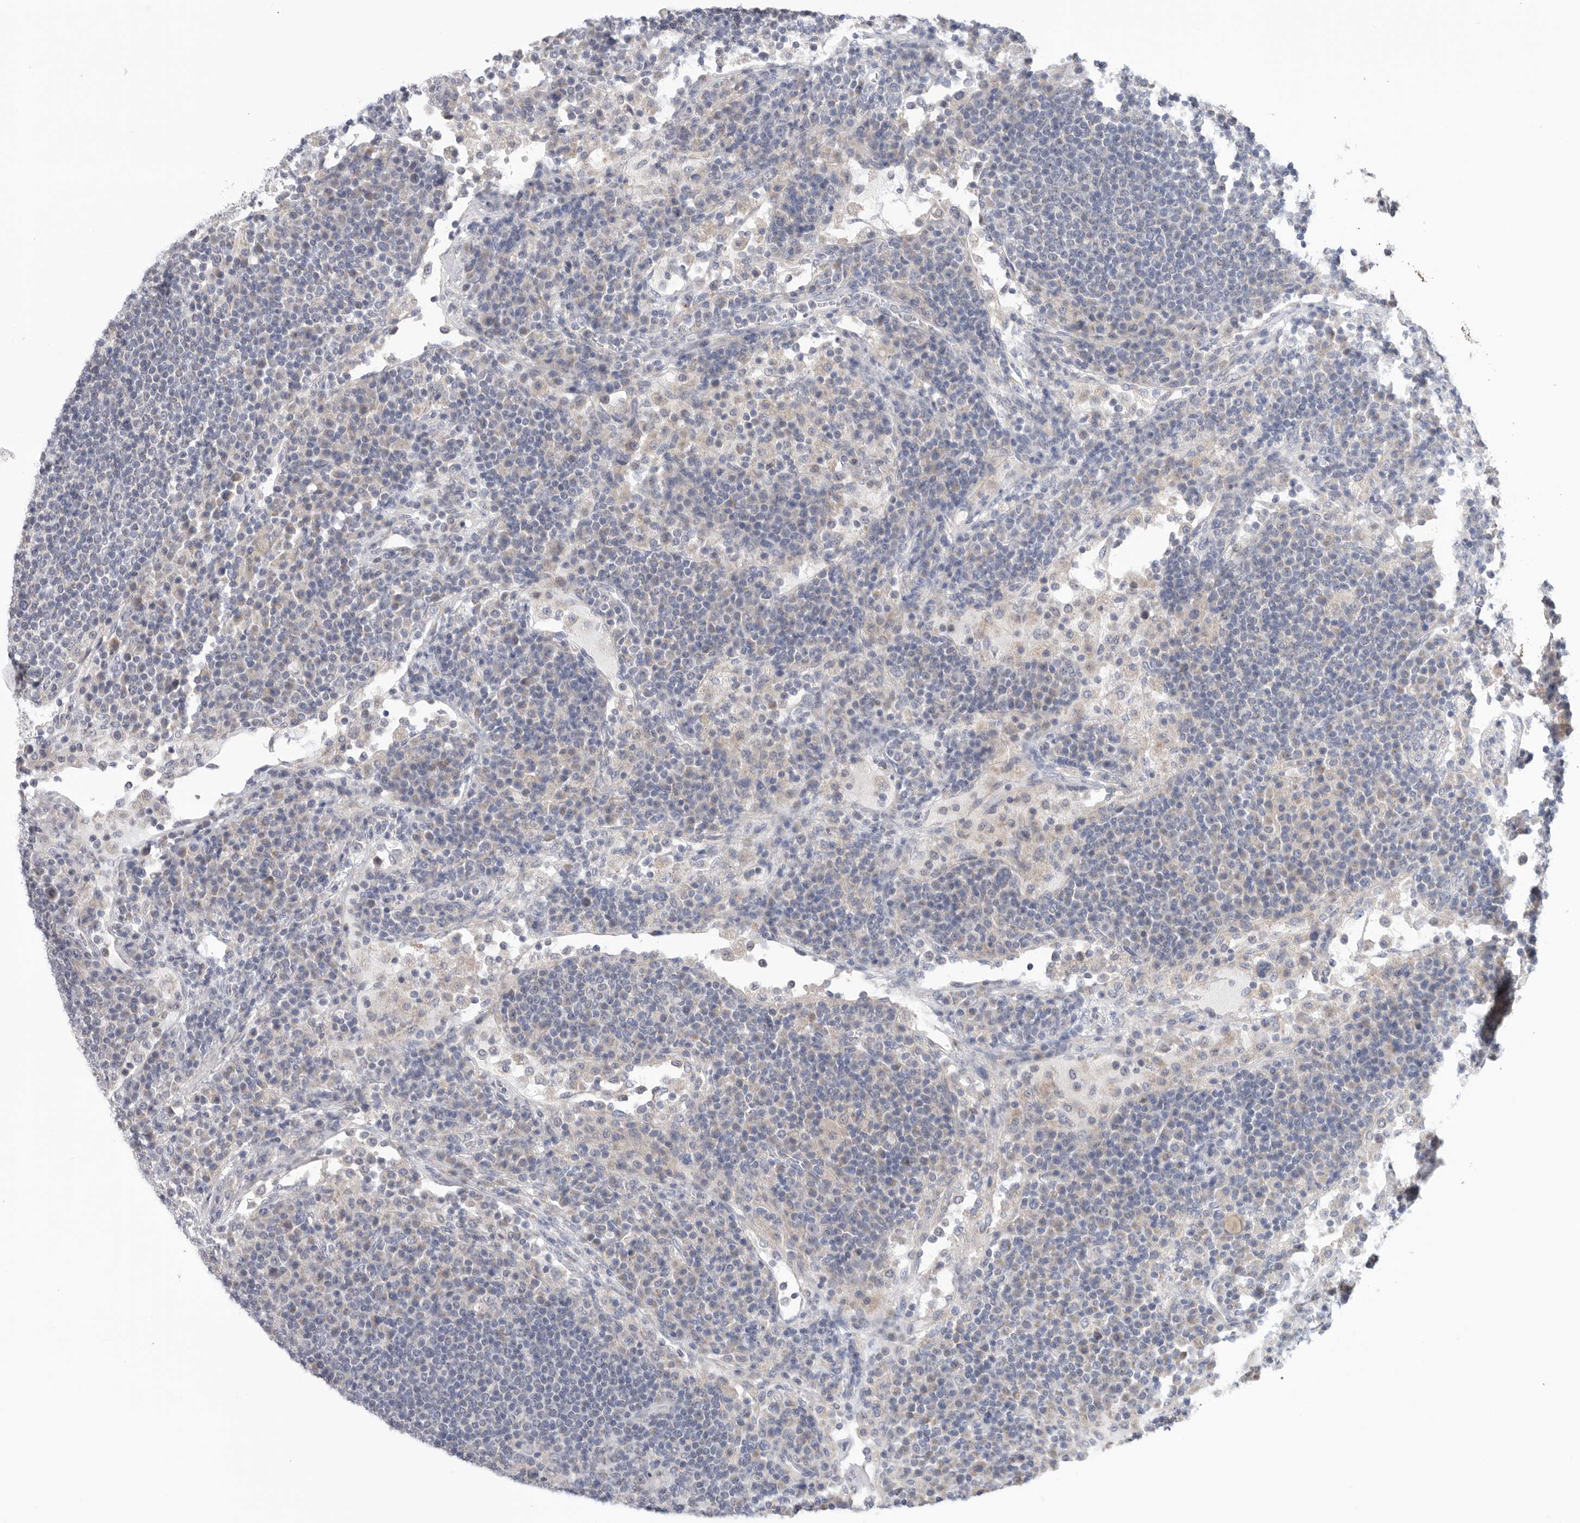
{"staining": {"intensity": "negative", "quantity": "none", "location": "none"}, "tissue": "lymph node", "cell_type": "Germinal center cells", "image_type": "normal", "snomed": [{"axis": "morphology", "description": "Normal tissue, NOS"}, {"axis": "topography", "description": "Lymph node"}], "caption": "High magnification brightfield microscopy of unremarkable lymph node stained with DAB (3,3'-diaminobenzidine) (brown) and counterstained with hematoxylin (blue): germinal center cells show no significant expression.", "gene": "MTFR1L", "patient": {"sex": "female", "age": 53}}